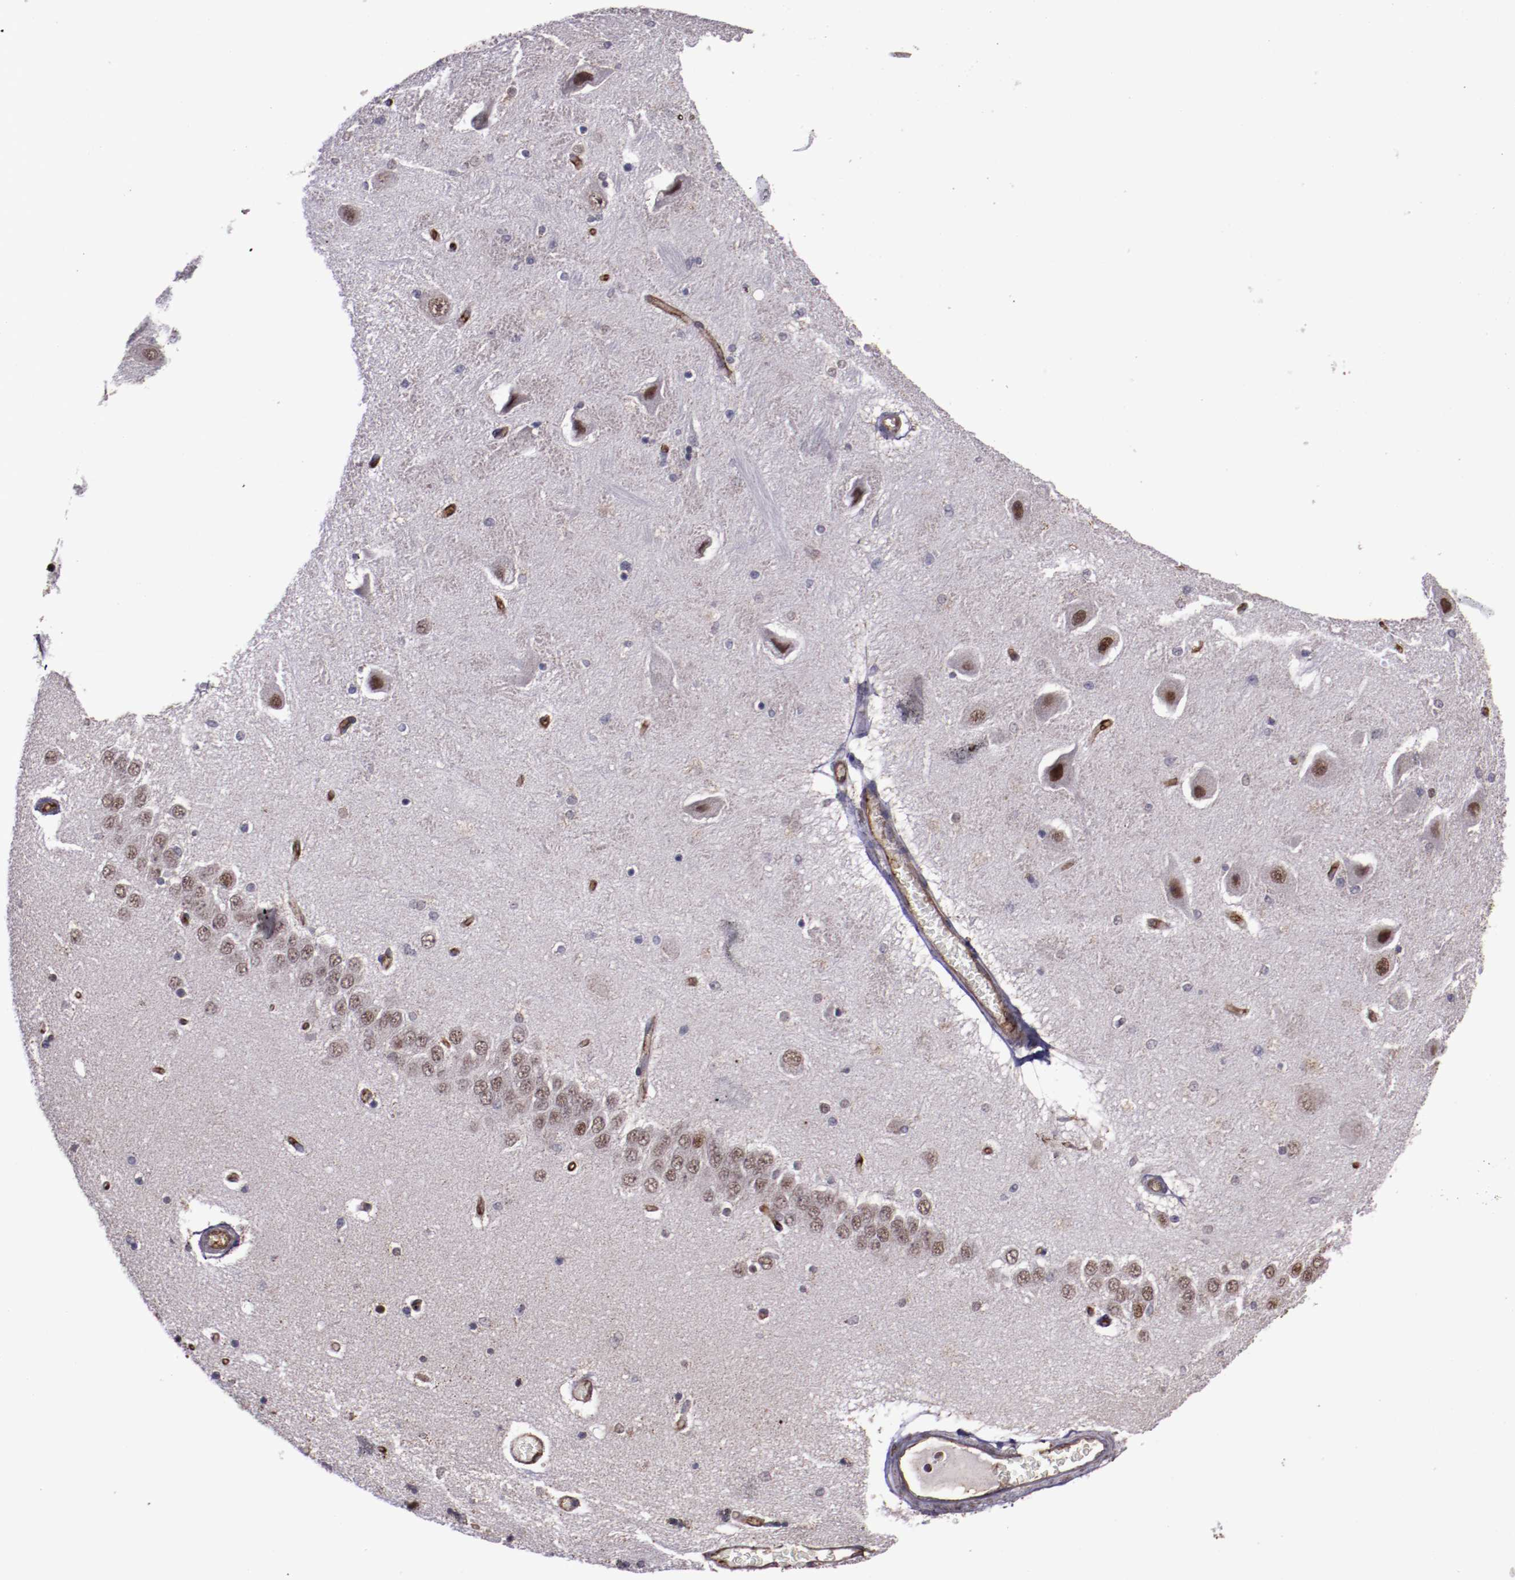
{"staining": {"intensity": "moderate", "quantity": "<25%", "location": "nuclear"}, "tissue": "hippocampus", "cell_type": "Glial cells", "image_type": "normal", "snomed": [{"axis": "morphology", "description": "Normal tissue, NOS"}, {"axis": "topography", "description": "Hippocampus"}], "caption": "High-magnification brightfield microscopy of normal hippocampus stained with DAB (3,3'-diaminobenzidine) (brown) and counterstained with hematoxylin (blue). glial cells exhibit moderate nuclear positivity is present in about<25% of cells.", "gene": "LONP1", "patient": {"sex": "female", "age": 54}}